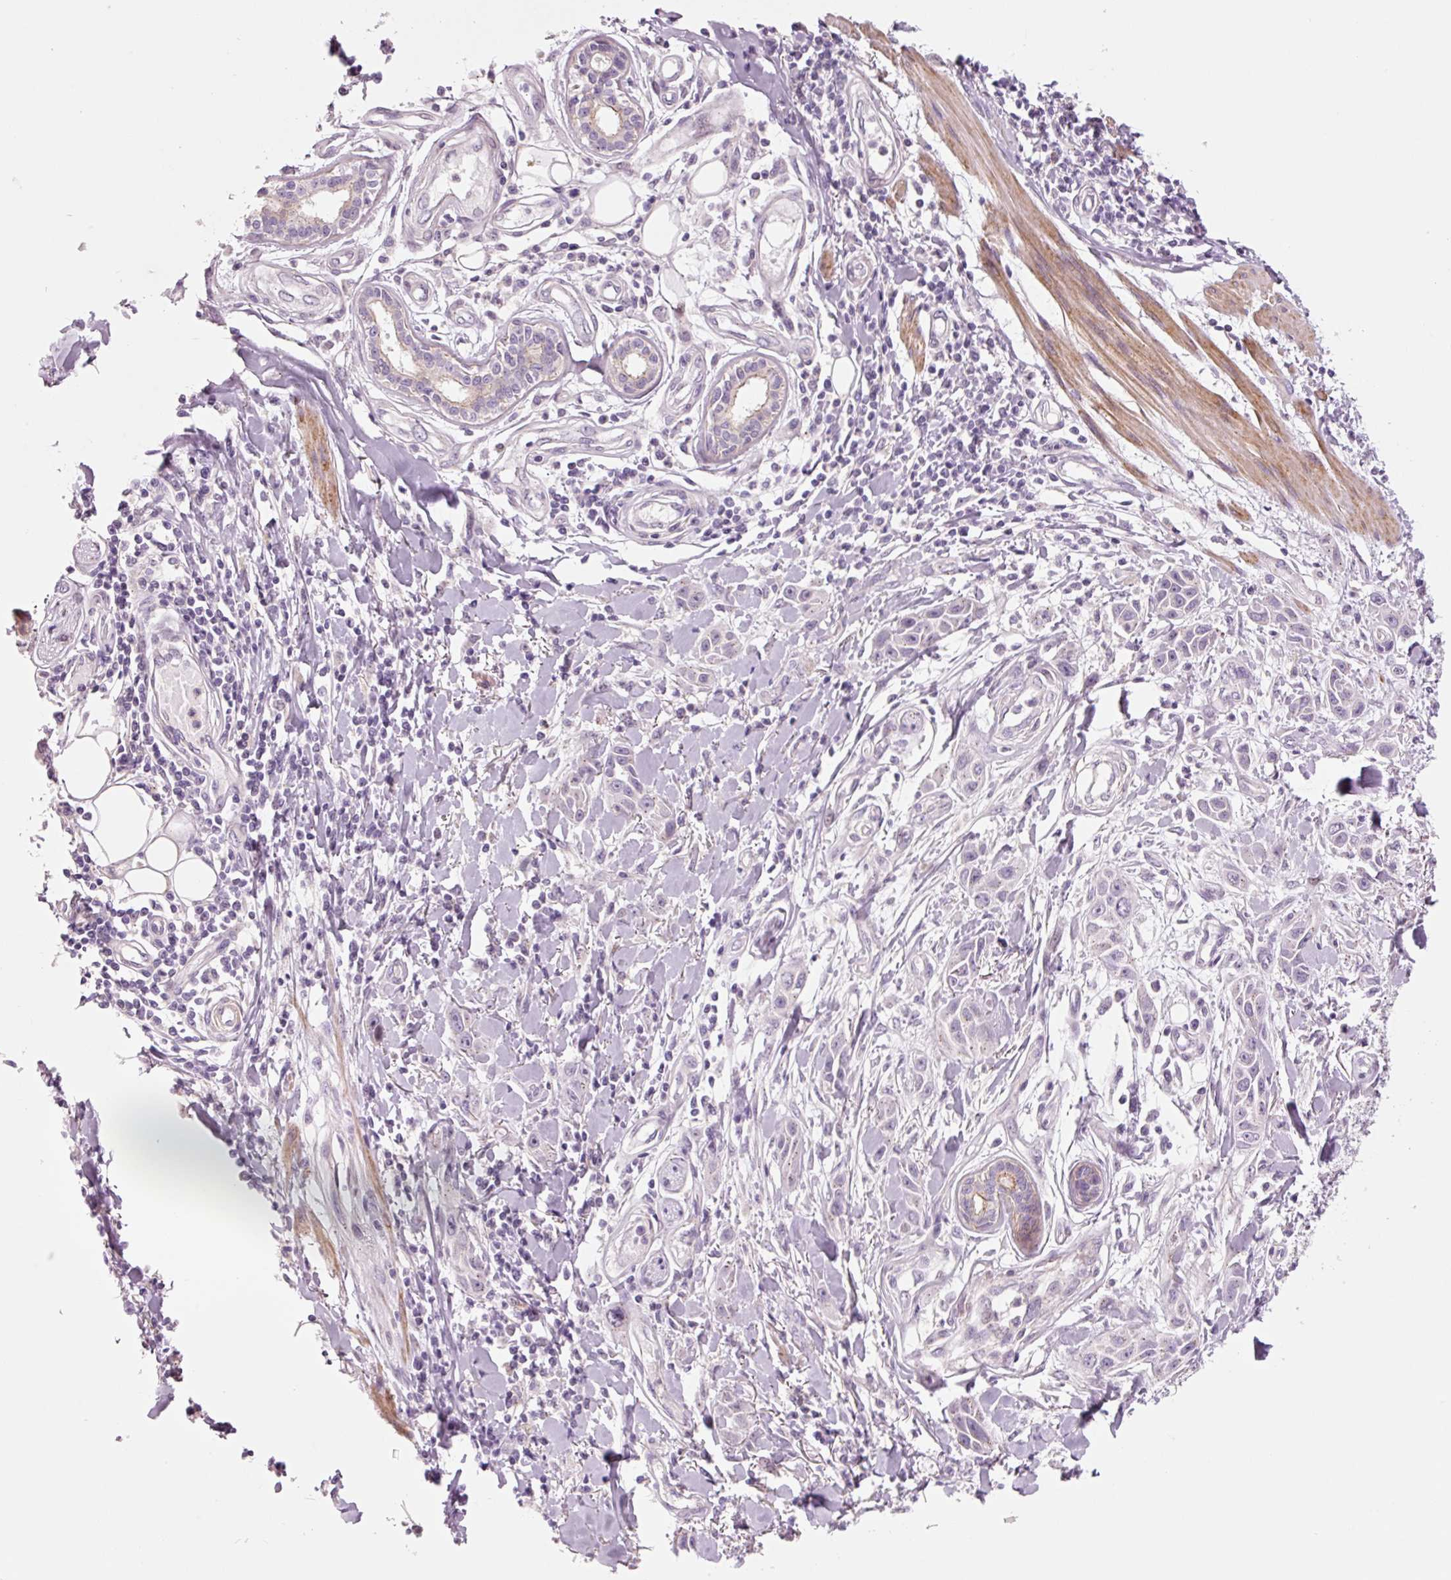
{"staining": {"intensity": "negative", "quantity": "none", "location": "none"}, "tissue": "skin cancer", "cell_type": "Tumor cells", "image_type": "cancer", "snomed": [{"axis": "morphology", "description": "Squamous cell carcinoma, NOS"}, {"axis": "topography", "description": "Skin"}], "caption": "IHC micrograph of human skin squamous cell carcinoma stained for a protein (brown), which reveals no staining in tumor cells.", "gene": "DAPP1", "patient": {"sex": "female", "age": 69}}